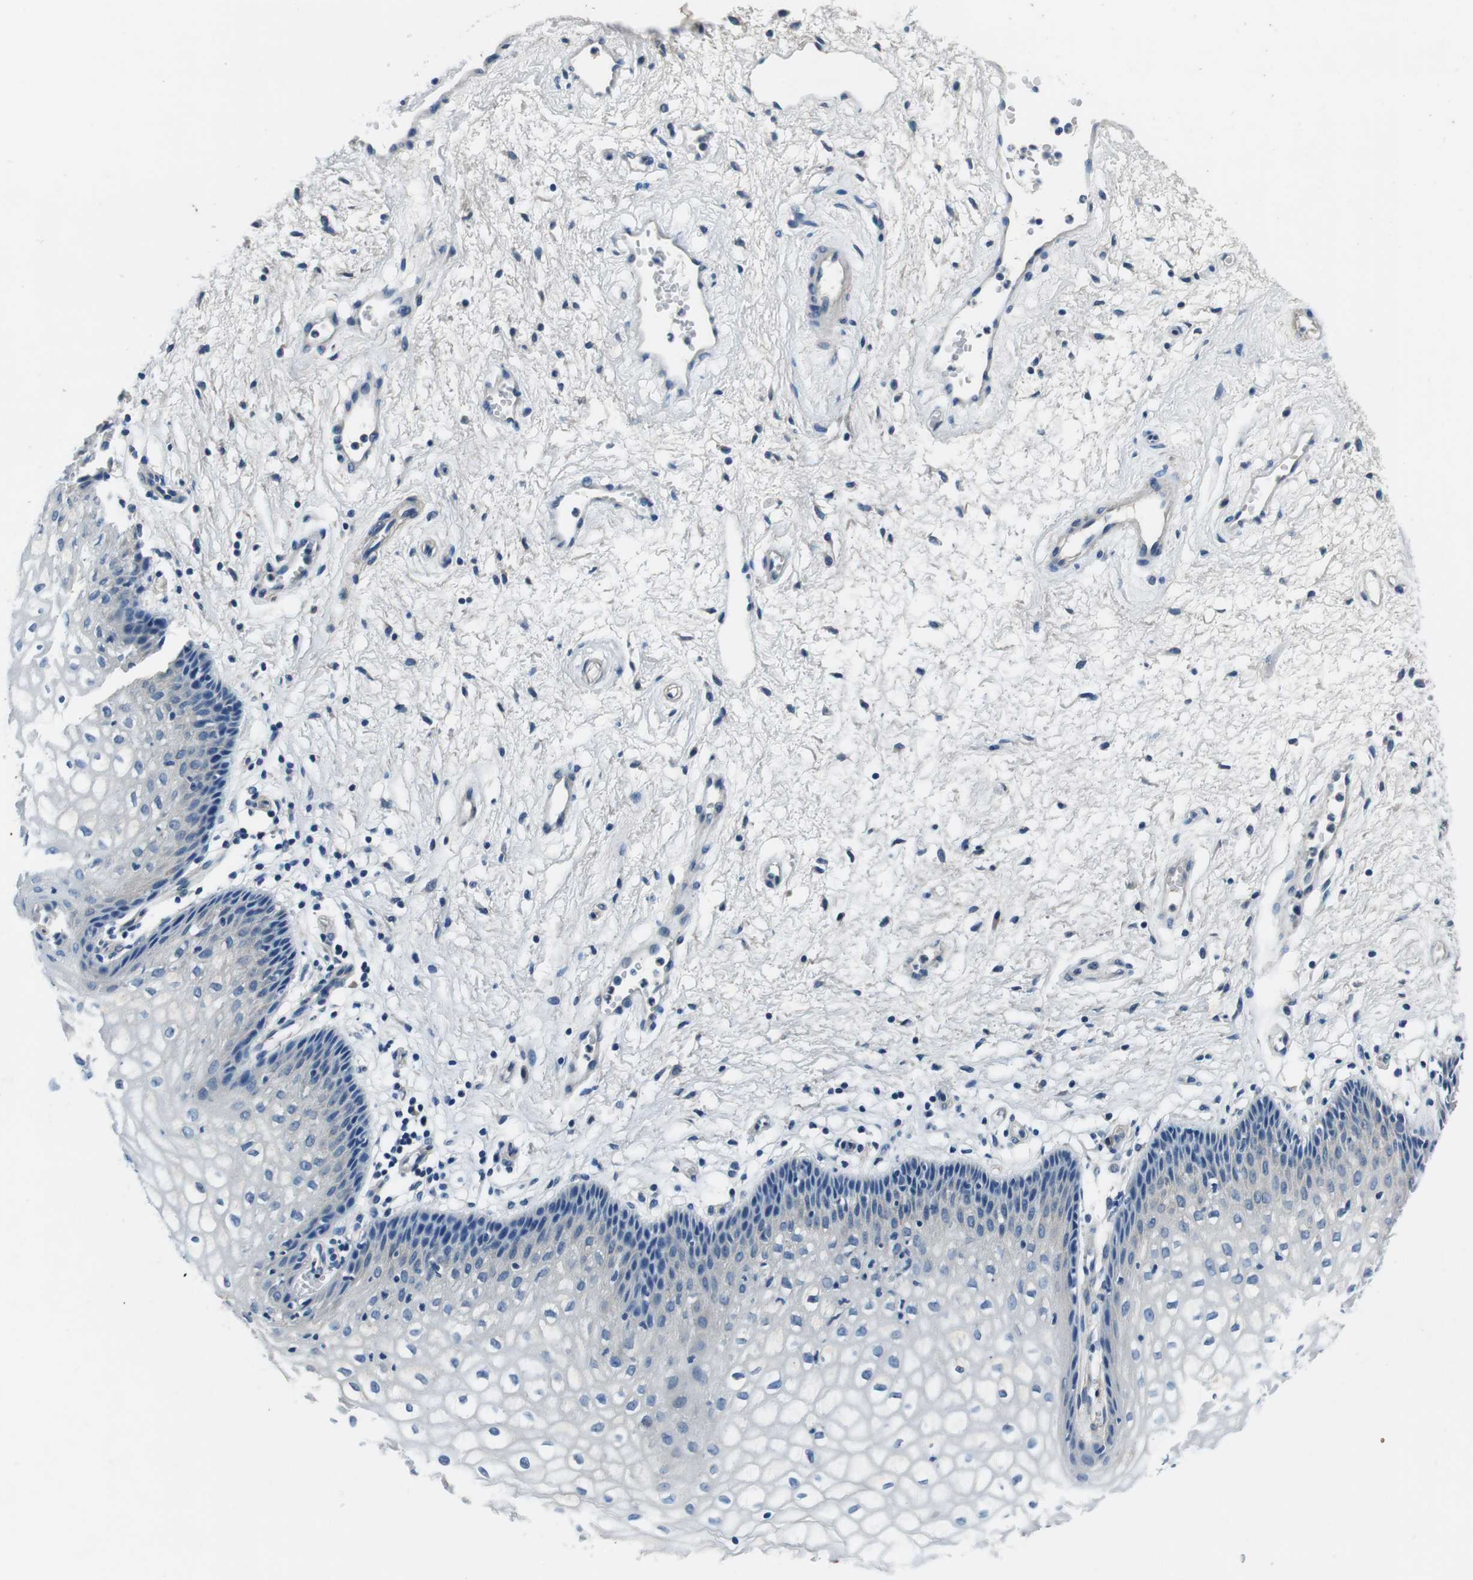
{"staining": {"intensity": "negative", "quantity": "none", "location": "none"}, "tissue": "vagina", "cell_type": "Squamous epithelial cells", "image_type": "normal", "snomed": [{"axis": "morphology", "description": "Normal tissue, NOS"}, {"axis": "topography", "description": "Vagina"}], "caption": "High power microscopy photomicrograph of an immunohistochemistry micrograph of unremarkable vagina, revealing no significant expression in squamous epithelial cells.", "gene": "CASQ1", "patient": {"sex": "female", "age": 34}}